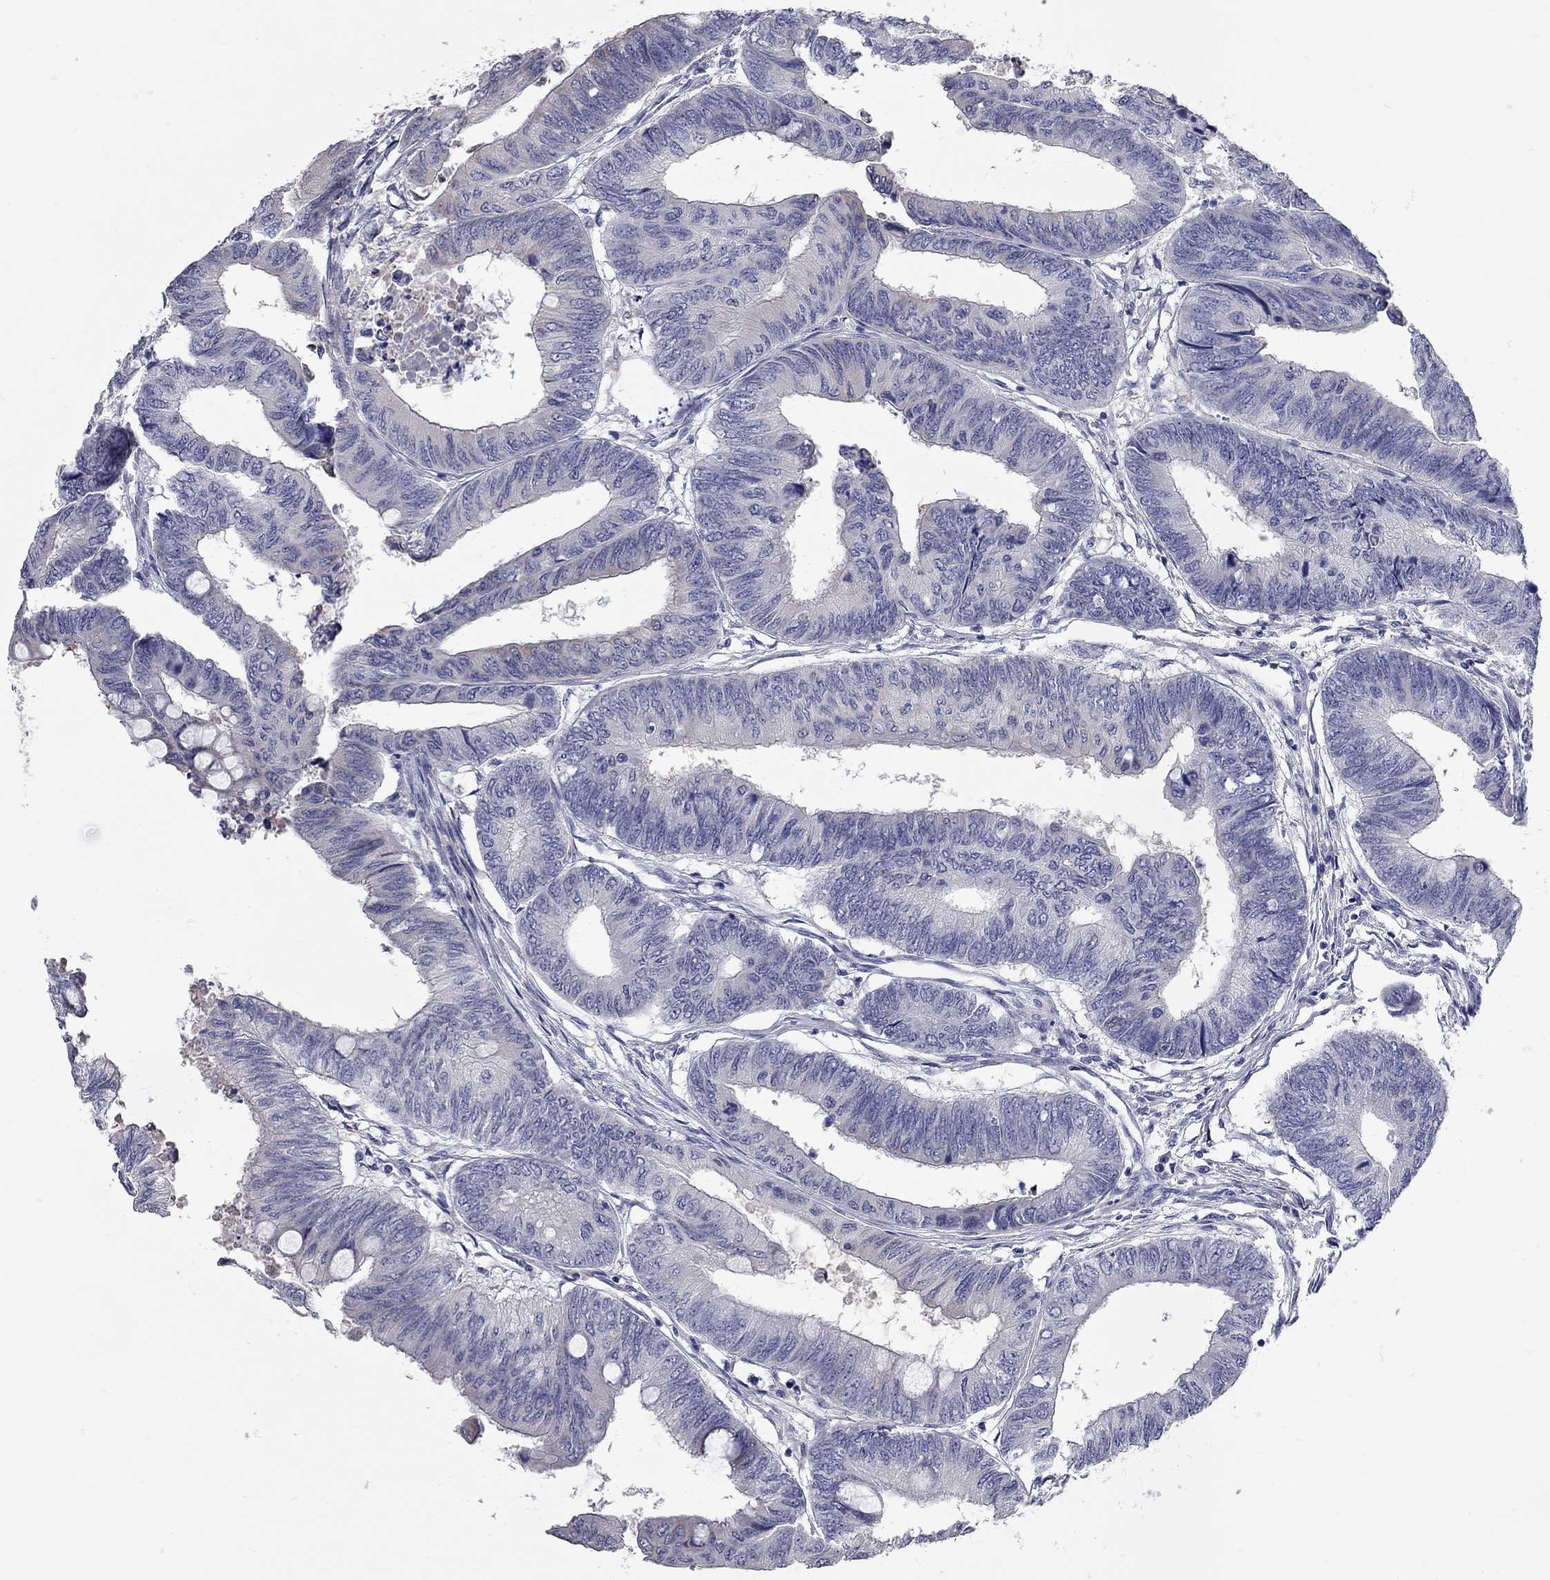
{"staining": {"intensity": "negative", "quantity": "none", "location": "none"}, "tissue": "colorectal cancer", "cell_type": "Tumor cells", "image_type": "cancer", "snomed": [{"axis": "morphology", "description": "Normal tissue, NOS"}, {"axis": "morphology", "description": "Adenocarcinoma, NOS"}, {"axis": "topography", "description": "Rectum"}, {"axis": "topography", "description": "Peripheral nerve tissue"}], "caption": "Tumor cells show no significant staining in colorectal adenocarcinoma.", "gene": "XAGE2", "patient": {"sex": "male", "age": 92}}